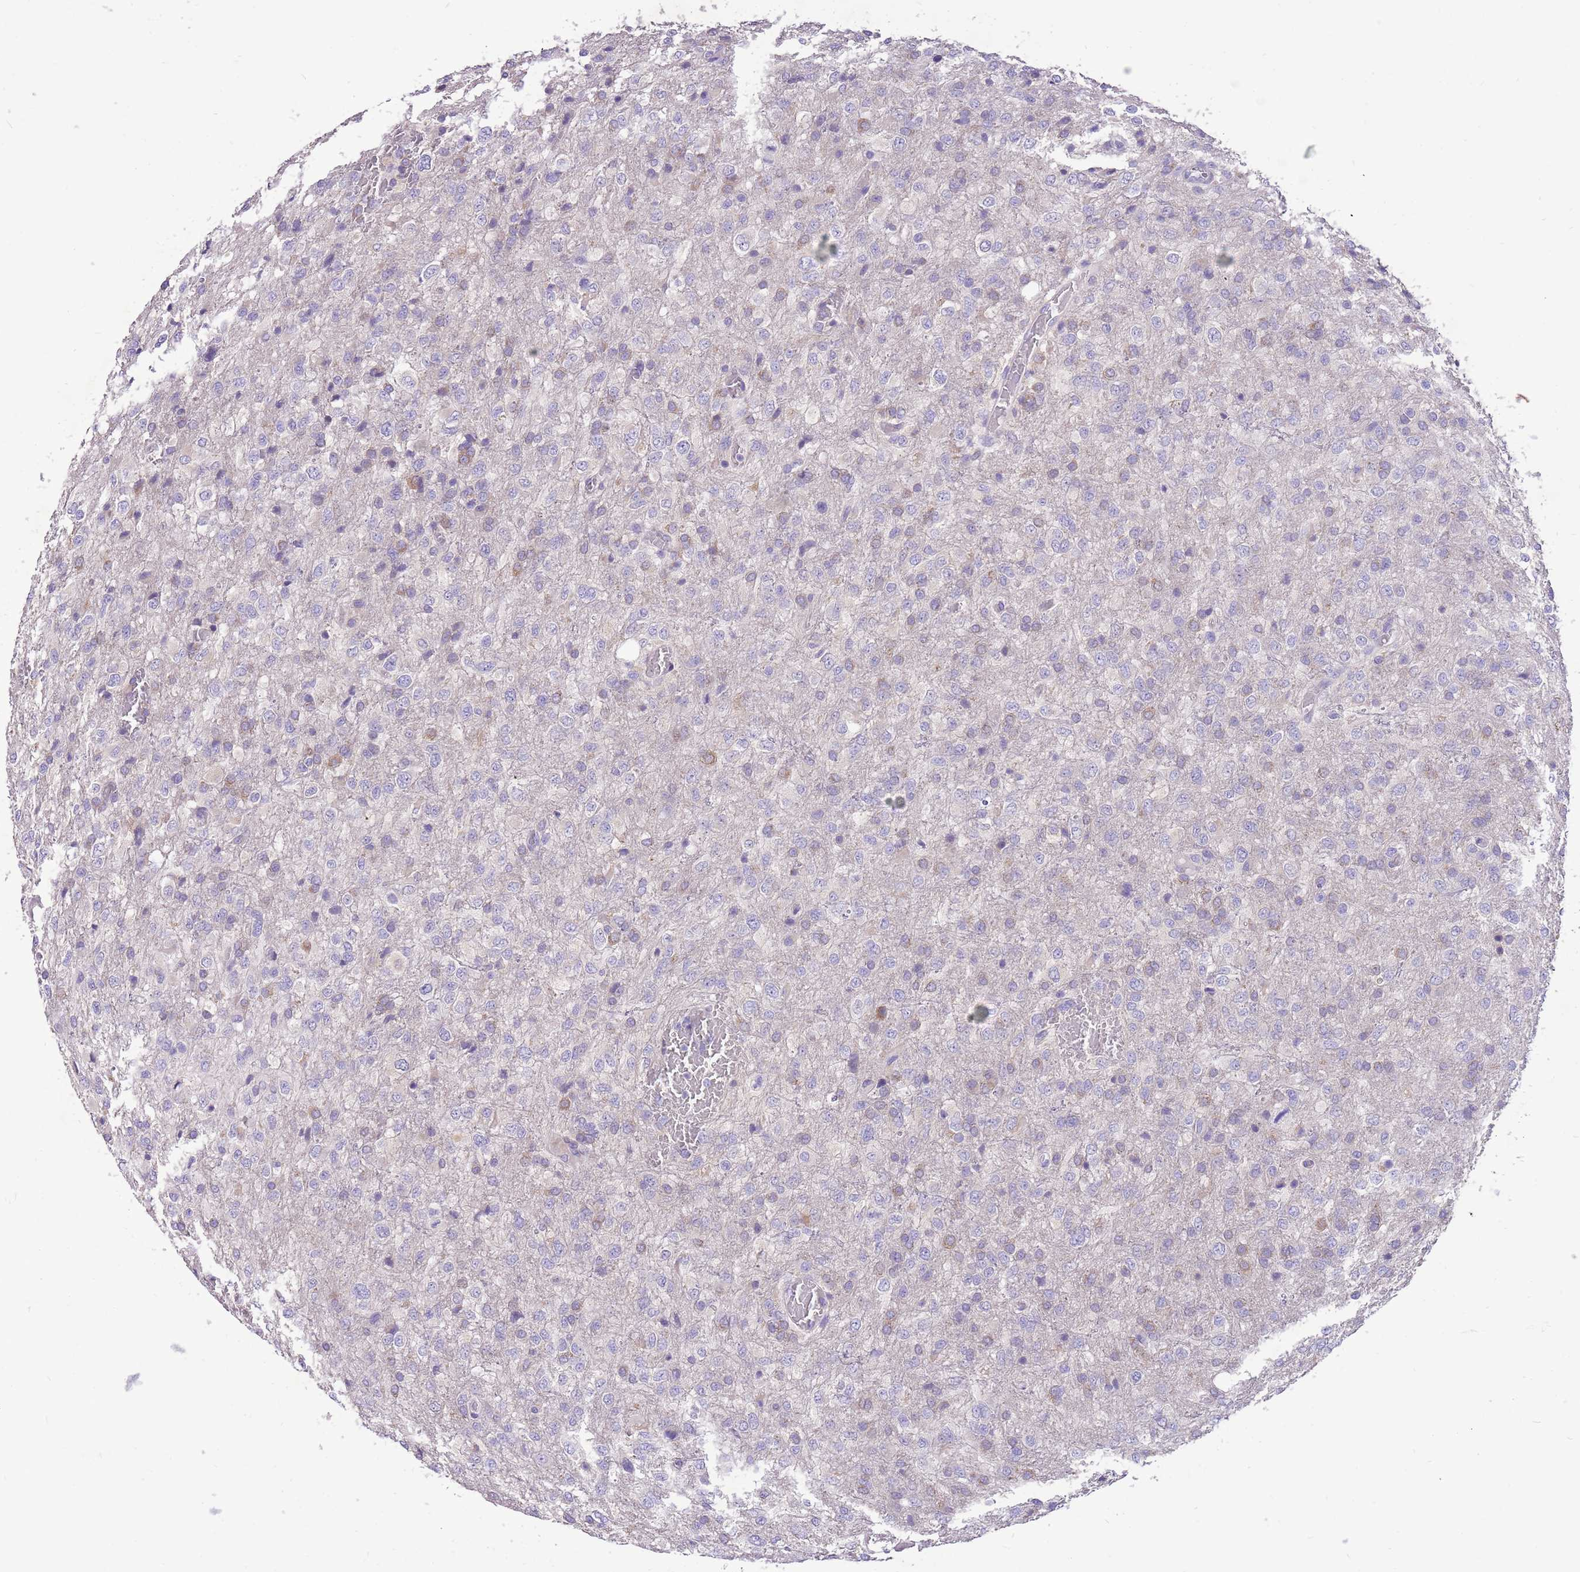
{"staining": {"intensity": "weak", "quantity": "<25%", "location": "cytoplasmic/membranous"}, "tissue": "glioma", "cell_type": "Tumor cells", "image_type": "cancer", "snomed": [{"axis": "morphology", "description": "Glioma, malignant, High grade"}, {"axis": "topography", "description": "Brain"}], "caption": "A photomicrograph of human high-grade glioma (malignant) is negative for staining in tumor cells.", "gene": "GLCE", "patient": {"sex": "female", "age": 74}}